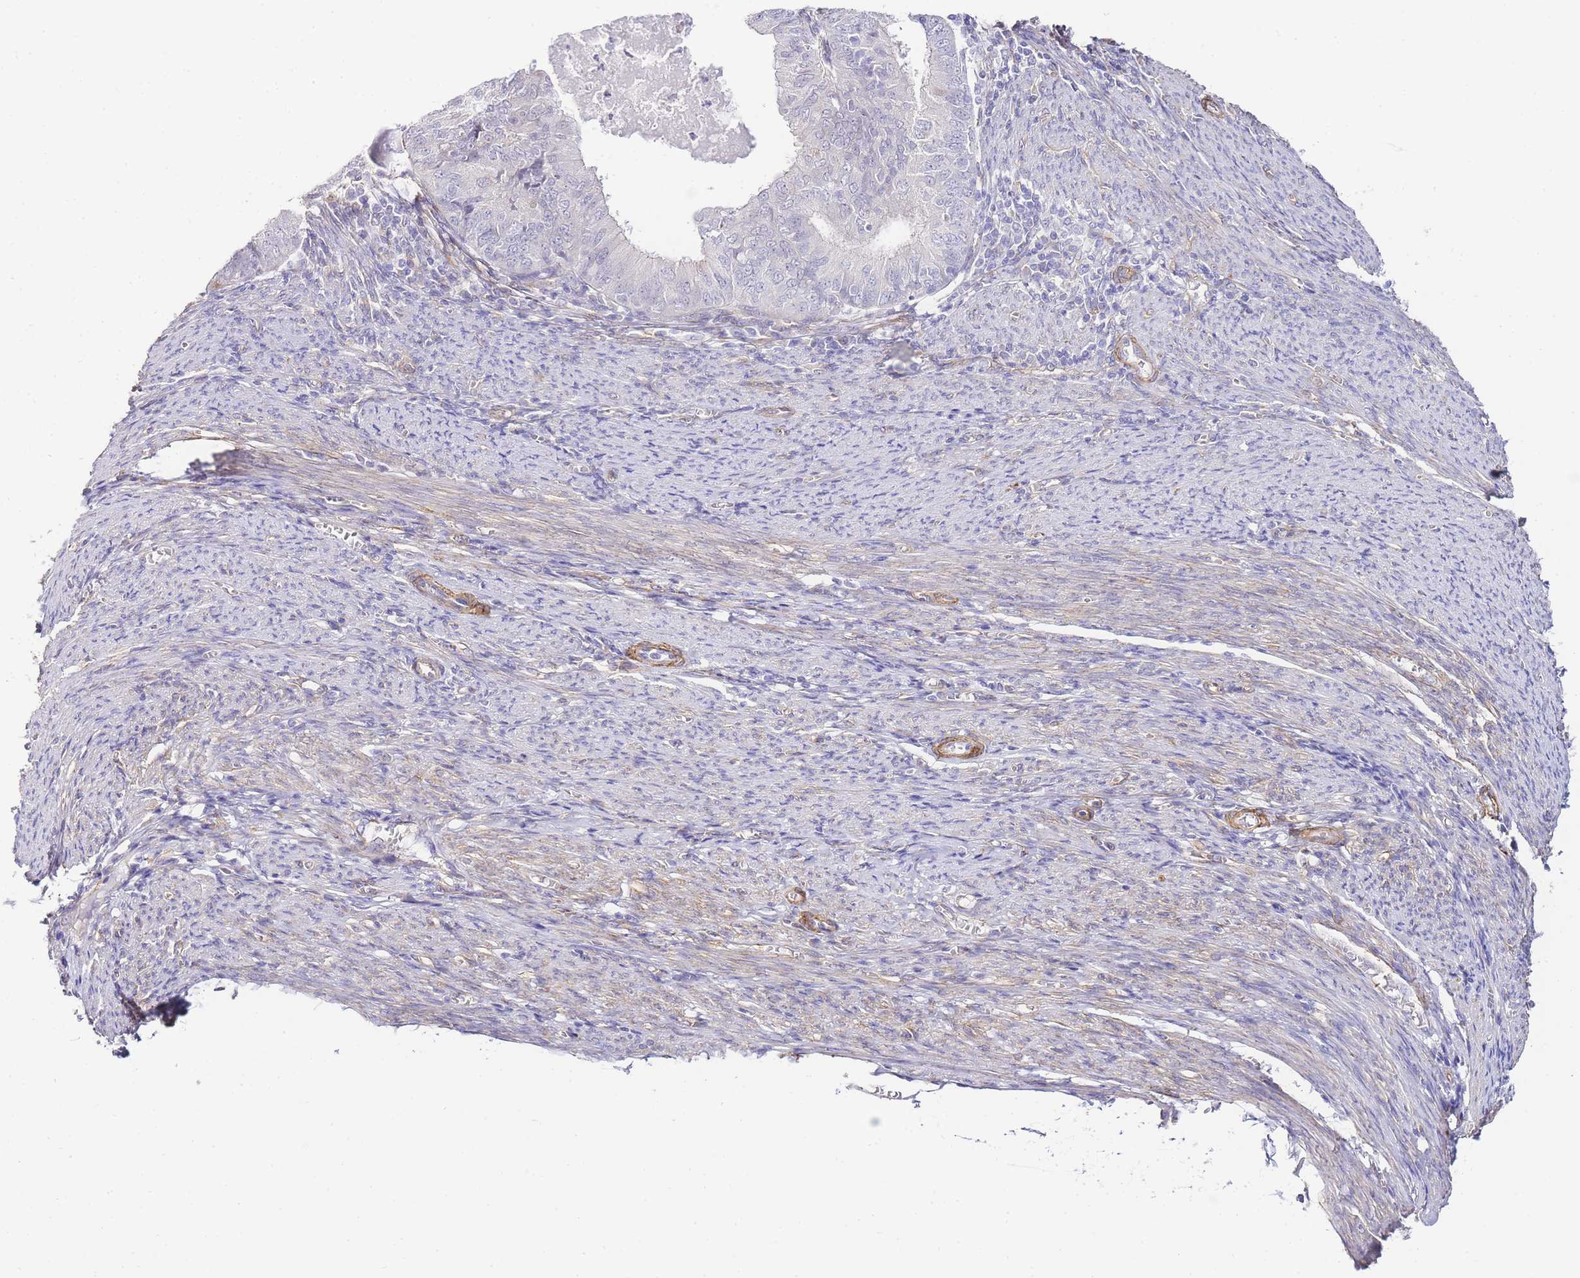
{"staining": {"intensity": "negative", "quantity": "none", "location": "none"}, "tissue": "endometrial cancer", "cell_type": "Tumor cells", "image_type": "cancer", "snomed": [{"axis": "morphology", "description": "Adenocarcinoma, NOS"}, {"axis": "topography", "description": "Endometrium"}], "caption": "High power microscopy micrograph of an immunohistochemistry (IHC) image of endometrial adenocarcinoma, revealing no significant staining in tumor cells.", "gene": "PDCD7", "patient": {"sex": "female", "age": 57}}